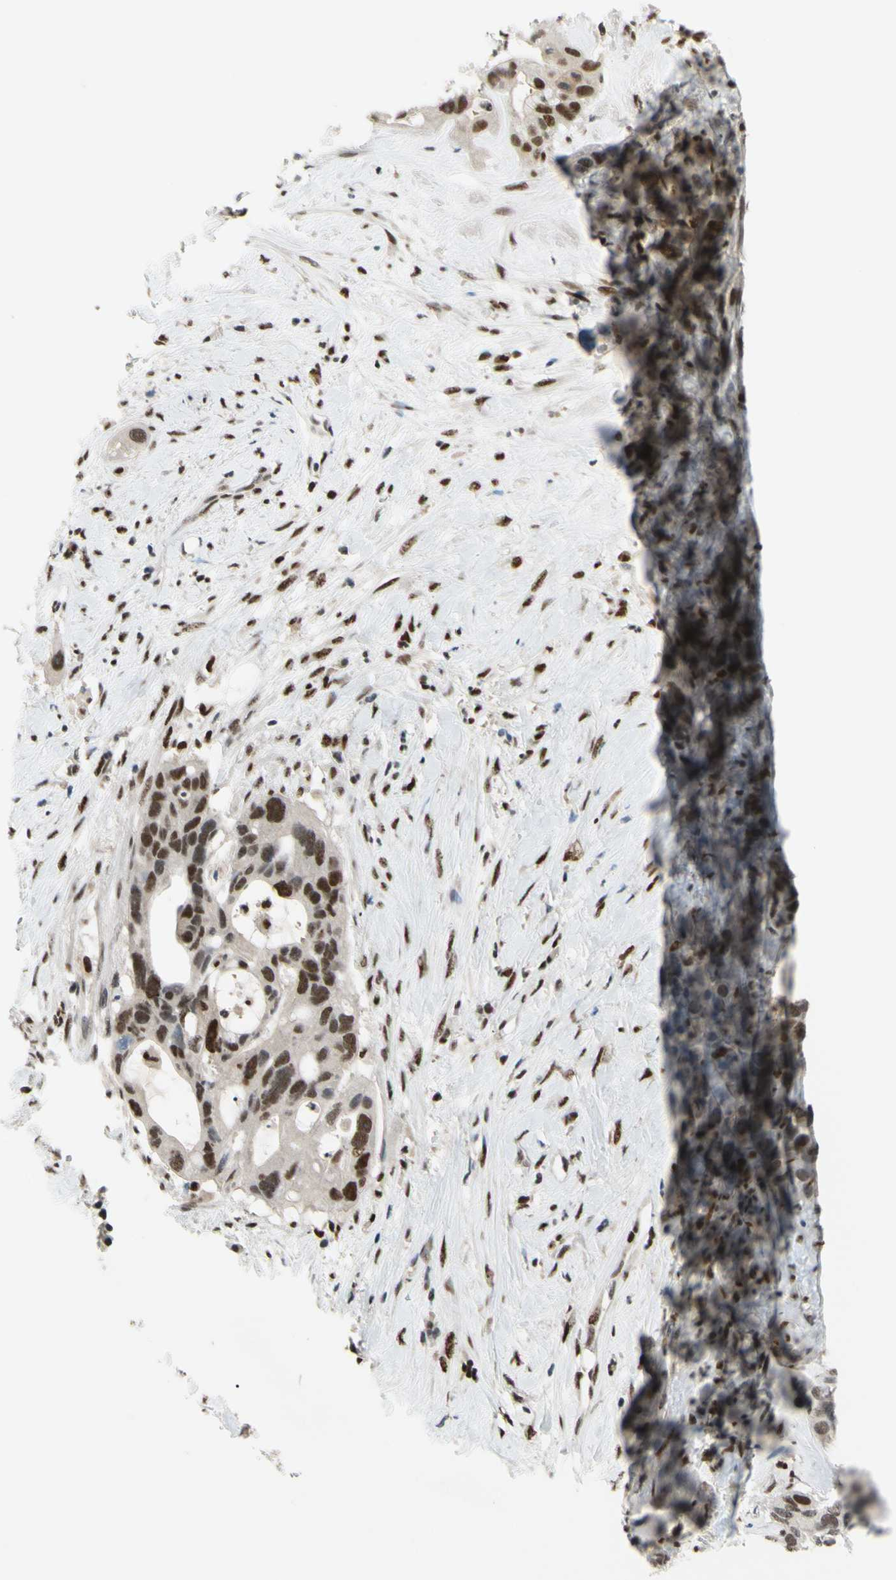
{"staining": {"intensity": "moderate", "quantity": "25%-75%", "location": "cytoplasmic/membranous,nuclear"}, "tissue": "liver cancer", "cell_type": "Tumor cells", "image_type": "cancer", "snomed": [{"axis": "morphology", "description": "Cholangiocarcinoma"}, {"axis": "topography", "description": "Liver"}], "caption": "The immunohistochemical stain labels moderate cytoplasmic/membranous and nuclear staining in tumor cells of liver cancer tissue.", "gene": "FKBP5", "patient": {"sex": "female", "age": 65}}